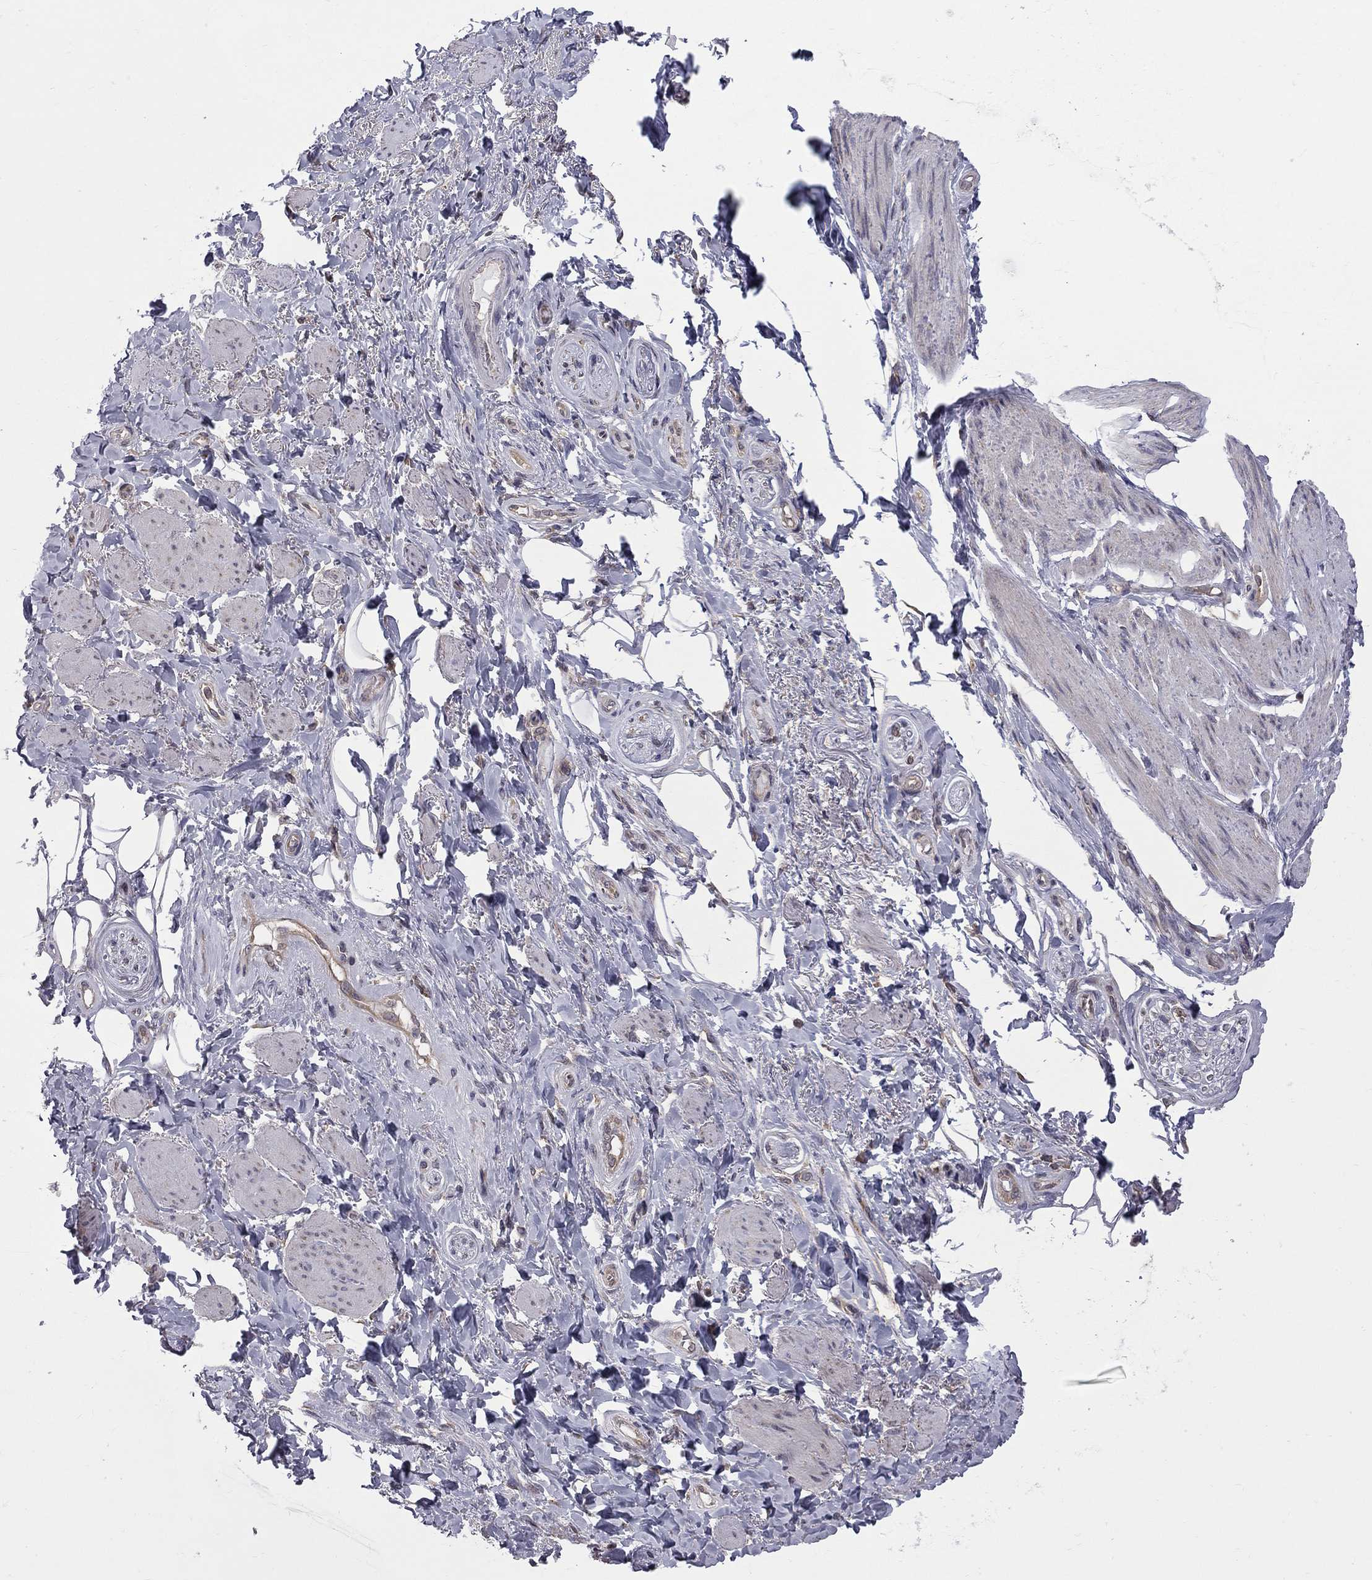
{"staining": {"intensity": "negative", "quantity": "none", "location": "none"}, "tissue": "adipose tissue", "cell_type": "Adipocytes", "image_type": "normal", "snomed": [{"axis": "morphology", "description": "Normal tissue, NOS"}, {"axis": "topography", "description": "Skeletal muscle"}, {"axis": "topography", "description": "Anal"}, {"axis": "topography", "description": "Peripheral nerve tissue"}], "caption": "Adipocytes show no significant protein expression in normal adipose tissue. (Stains: DAB (3,3'-diaminobenzidine) immunohistochemistry (IHC) with hematoxylin counter stain, Microscopy: brightfield microscopy at high magnification).", "gene": "NAA50", "patient": {"sex": "male", "age": 53}}